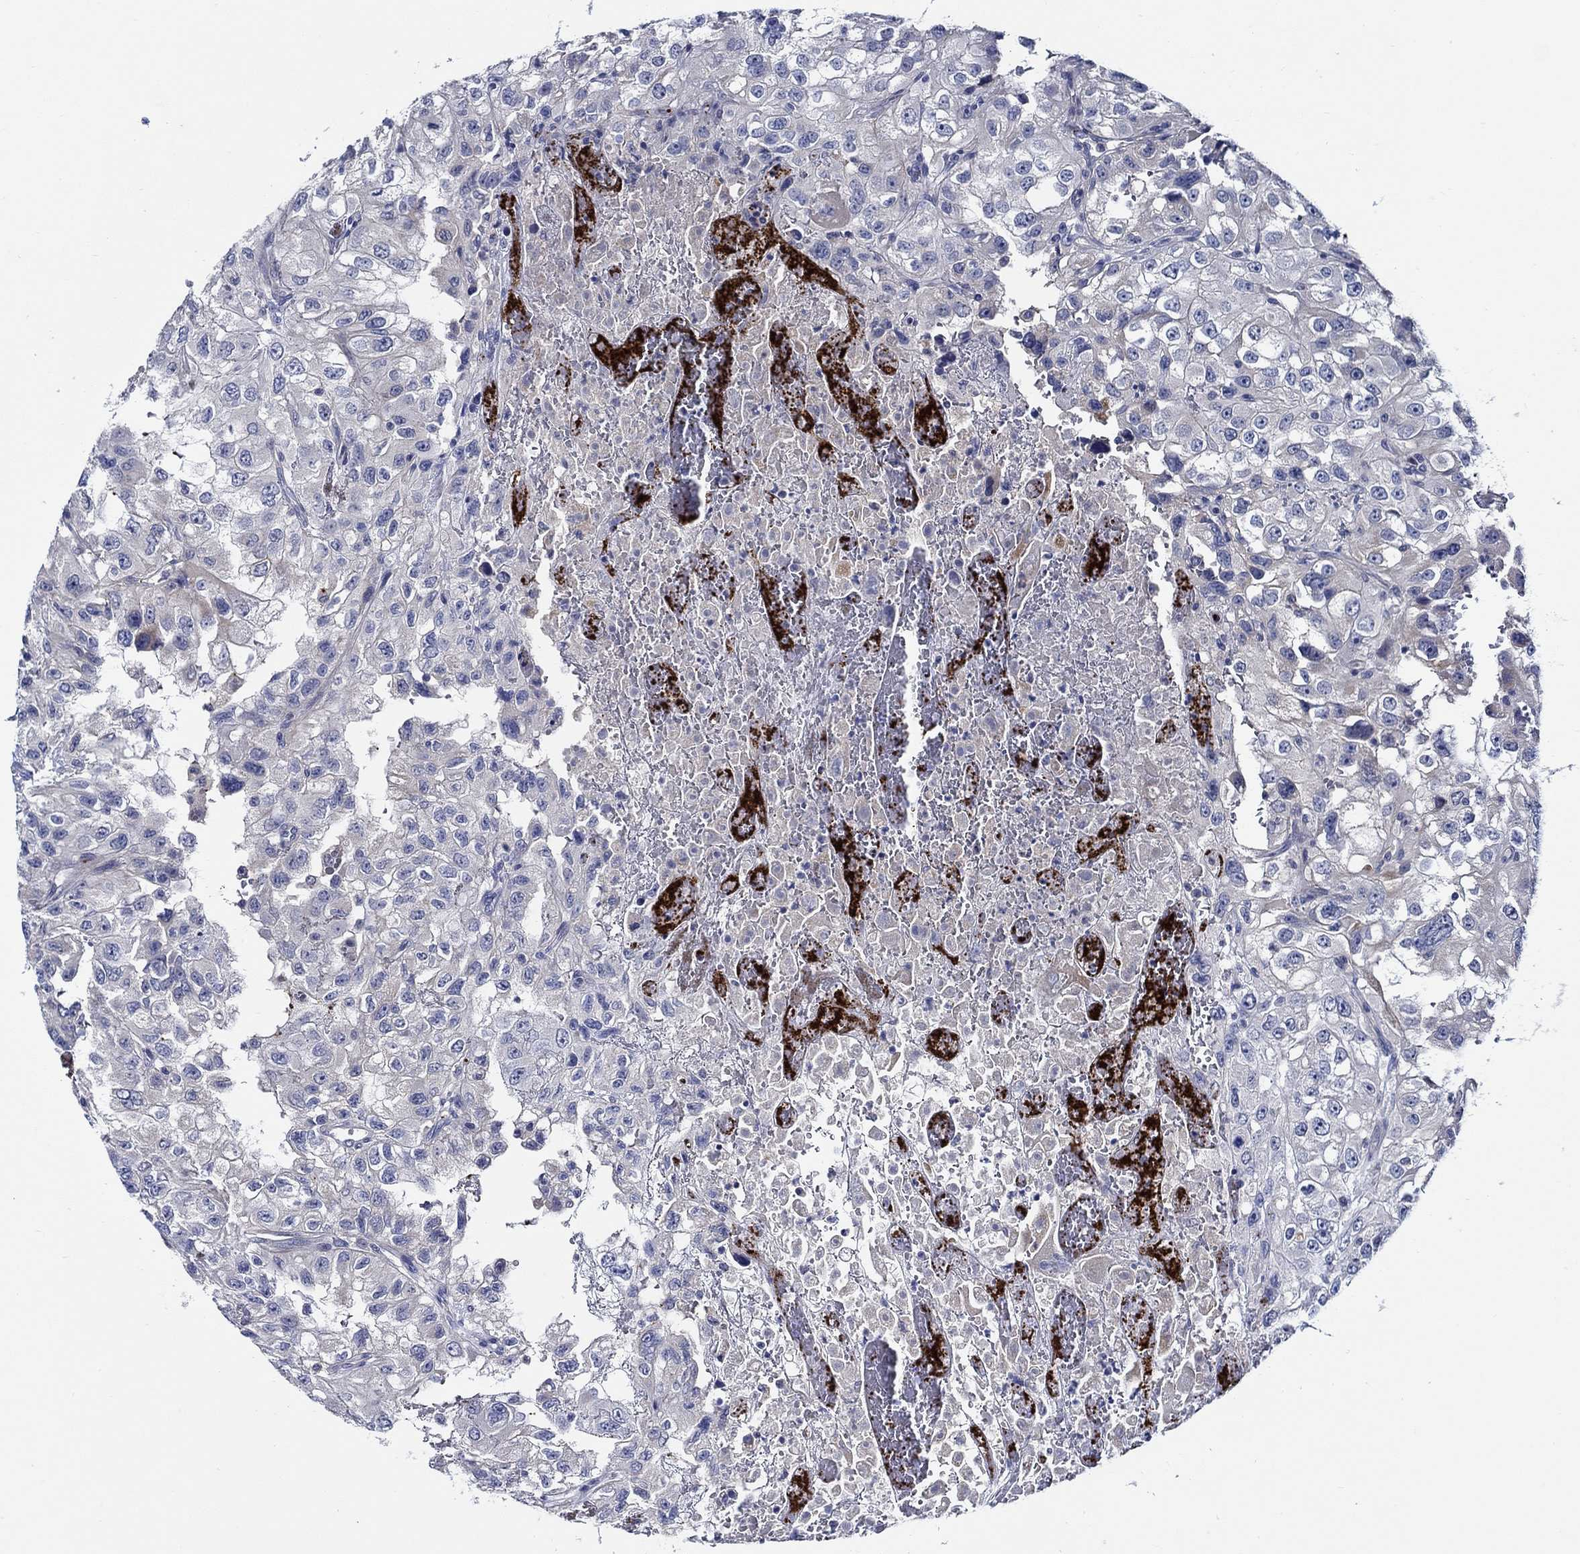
{"staining": {"intensity": "negative", "quantity": "none", "location": "none"}, "tissue": "renal cancer", "cell_type": "Tumor cells", "image_type": "cancer", "snomed": [{"axis": "morphology", "description": "Adenocarcinoma, NOS"}, {"axis": "topography", "description": "Kidney"}], "caption": "Human renal adenocarcinoma stained for a protein using immunohistochemistry reveals no positivity in tumor cells.", "gene": "ALOX12", "patient": {"sex": "male", "age": 64}}